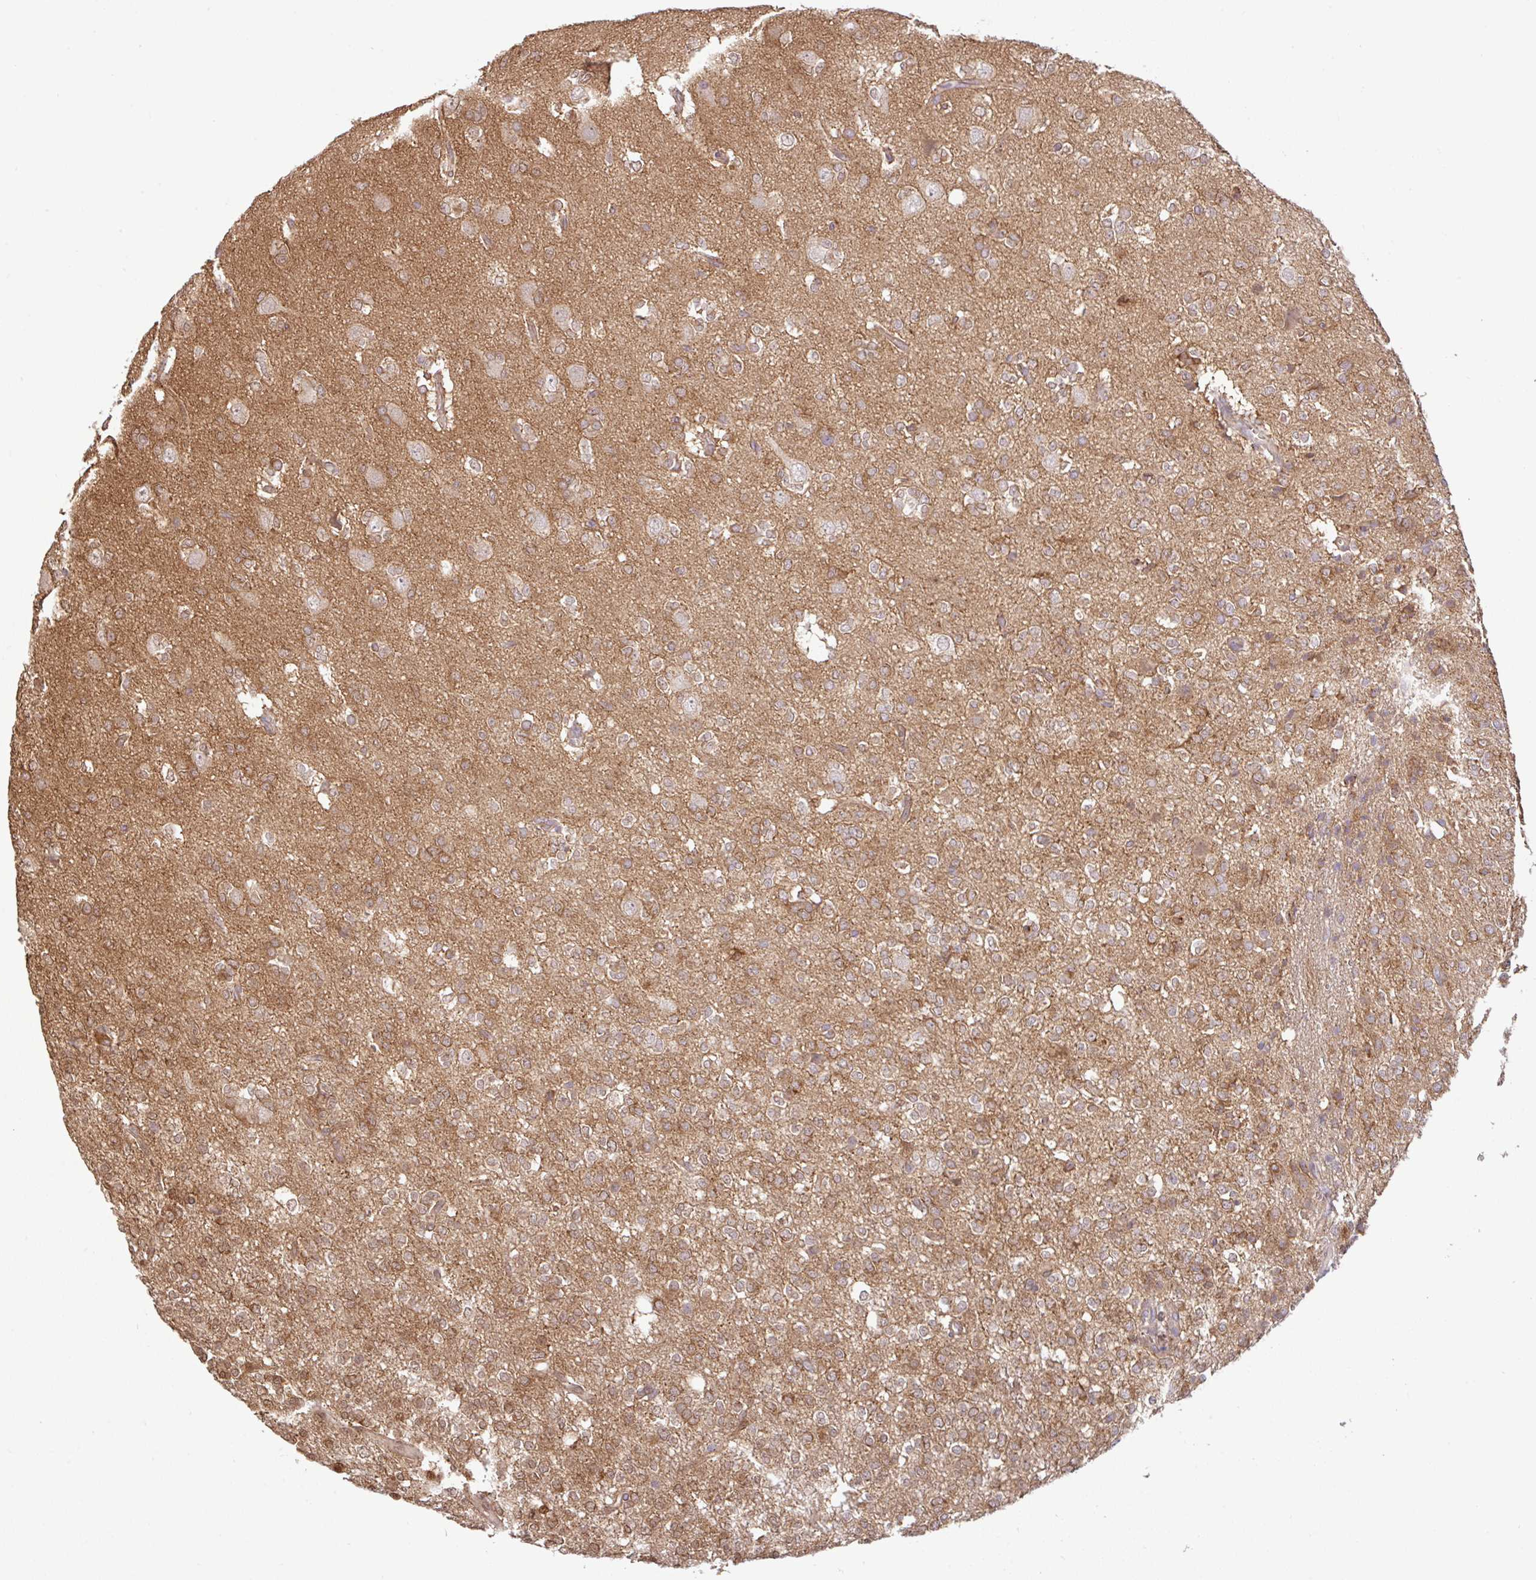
{"staining": {"intensity": "weak", "quantity": "25%-75%", "location": "cytoplasmic/membranous"}, "tissue": "glioma", "cell_type": "Tumor cells", "image_type": "cancer", "snomed": [{"axis": "morphology", "description": "Glioma, malignant, Low grade"}, {"axis": "topography", "description": "Brain"}], "caption": "Immunohistochemistry (IHC) (DAB (3,3'-diaminobenzidine)) staining of glioma exhibits weak cytoplasmic/membranous protein expression in approximately 25%-75% of tumor cells.", "gene": "DLEU7", "patient": {"sex": "female", "age": 33}}